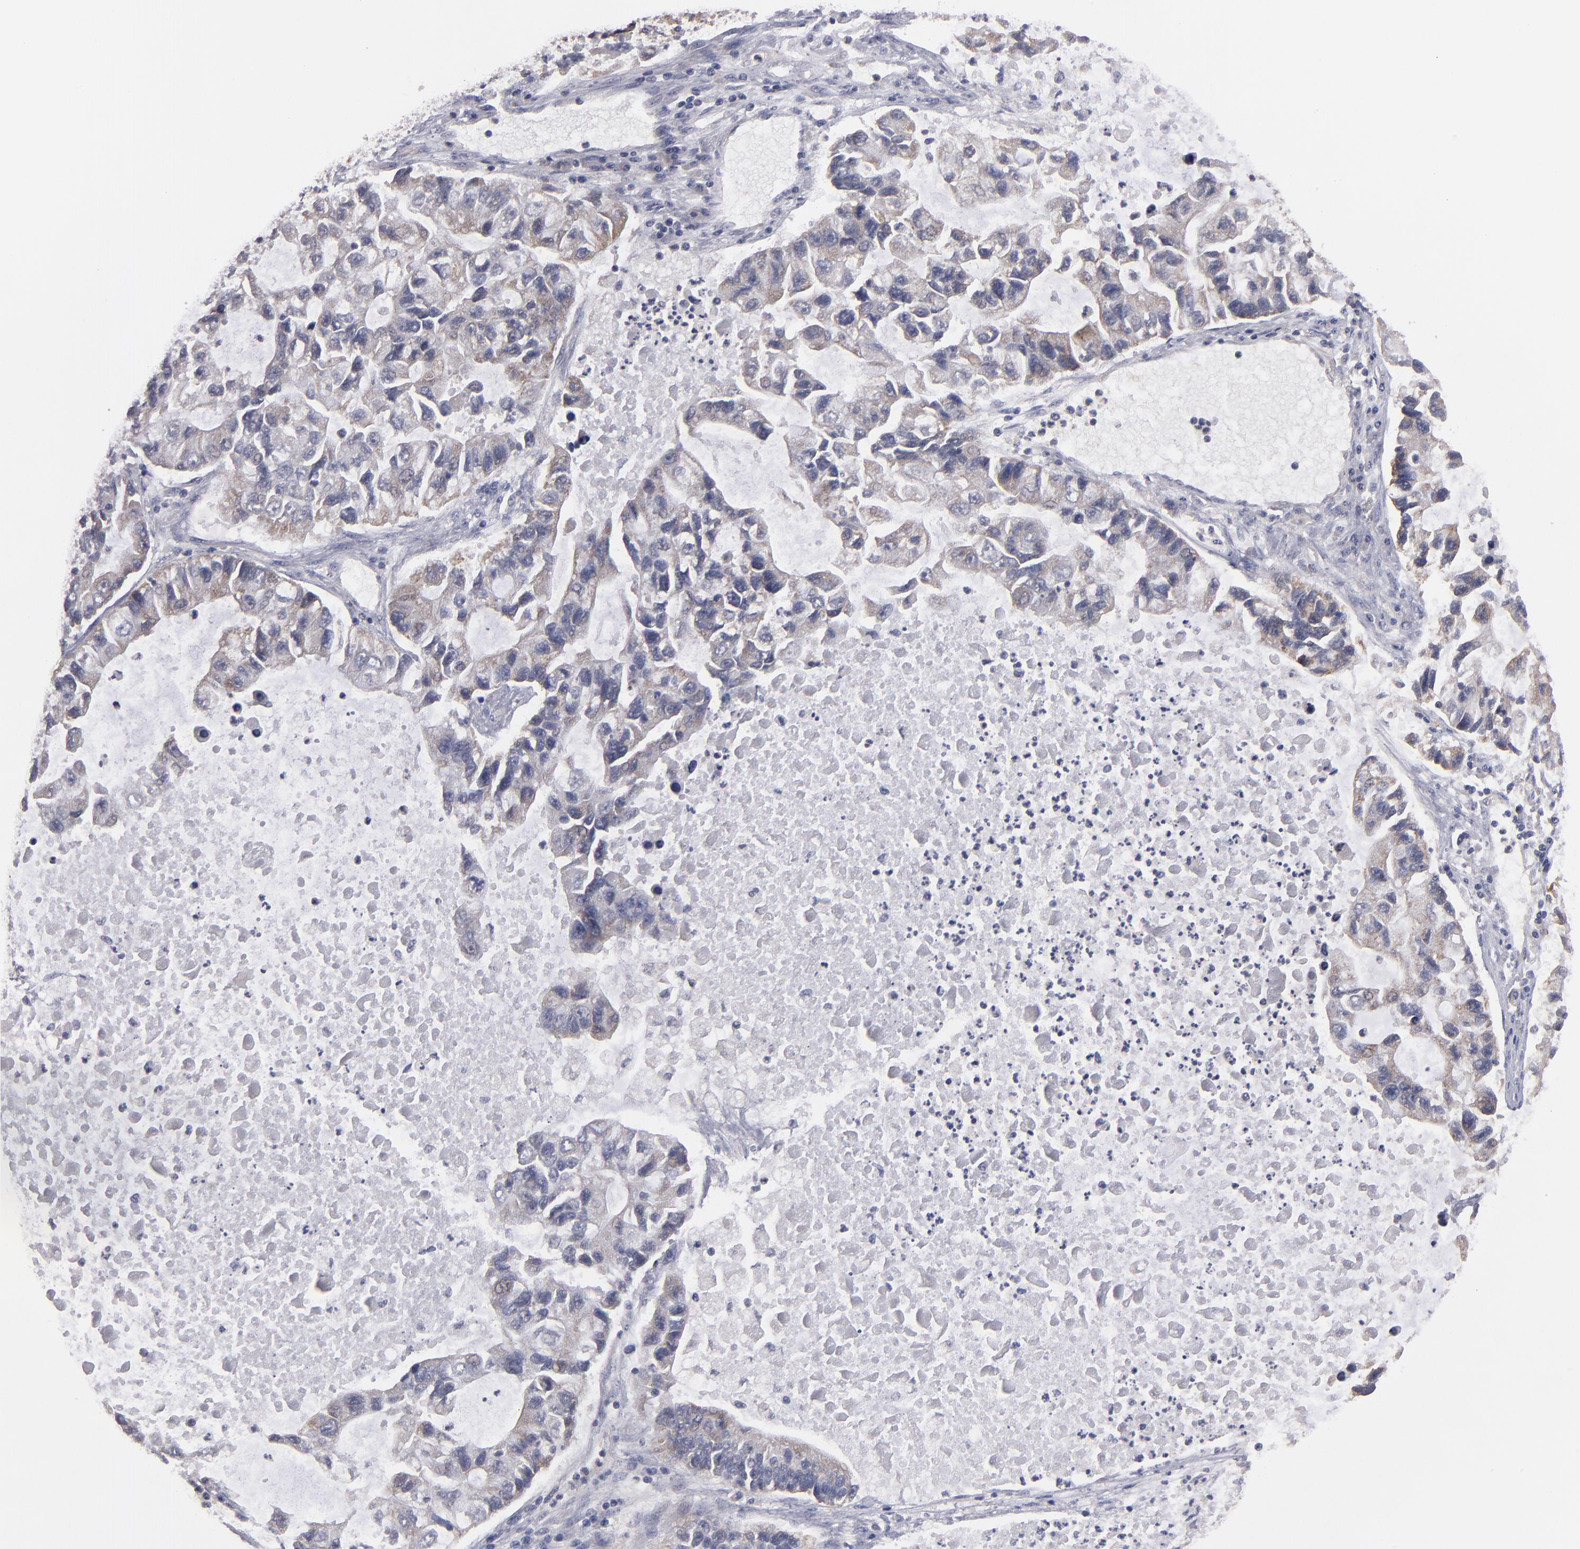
{"staining": {"intensity": "weak", "quantity": ">75%", "location": "cytoplasmic/membranous"}, "tissue": "lung cancer", "cell_type": "Tumor cells", "image_type": "cancer", "snomed": [{"axis": "morphology", "description": "Adenocarcinoma, NOS"}, {"axis": "topography", "description": "Lung"}], "caption": "A low amount of weak cytoplasmic/membranous staining is appreciated in approximately >75% of tumor cells in lung adenocarcinoma tissue.", "gene": "HCCS", "patient": {"sex": "female", "age": 51}}